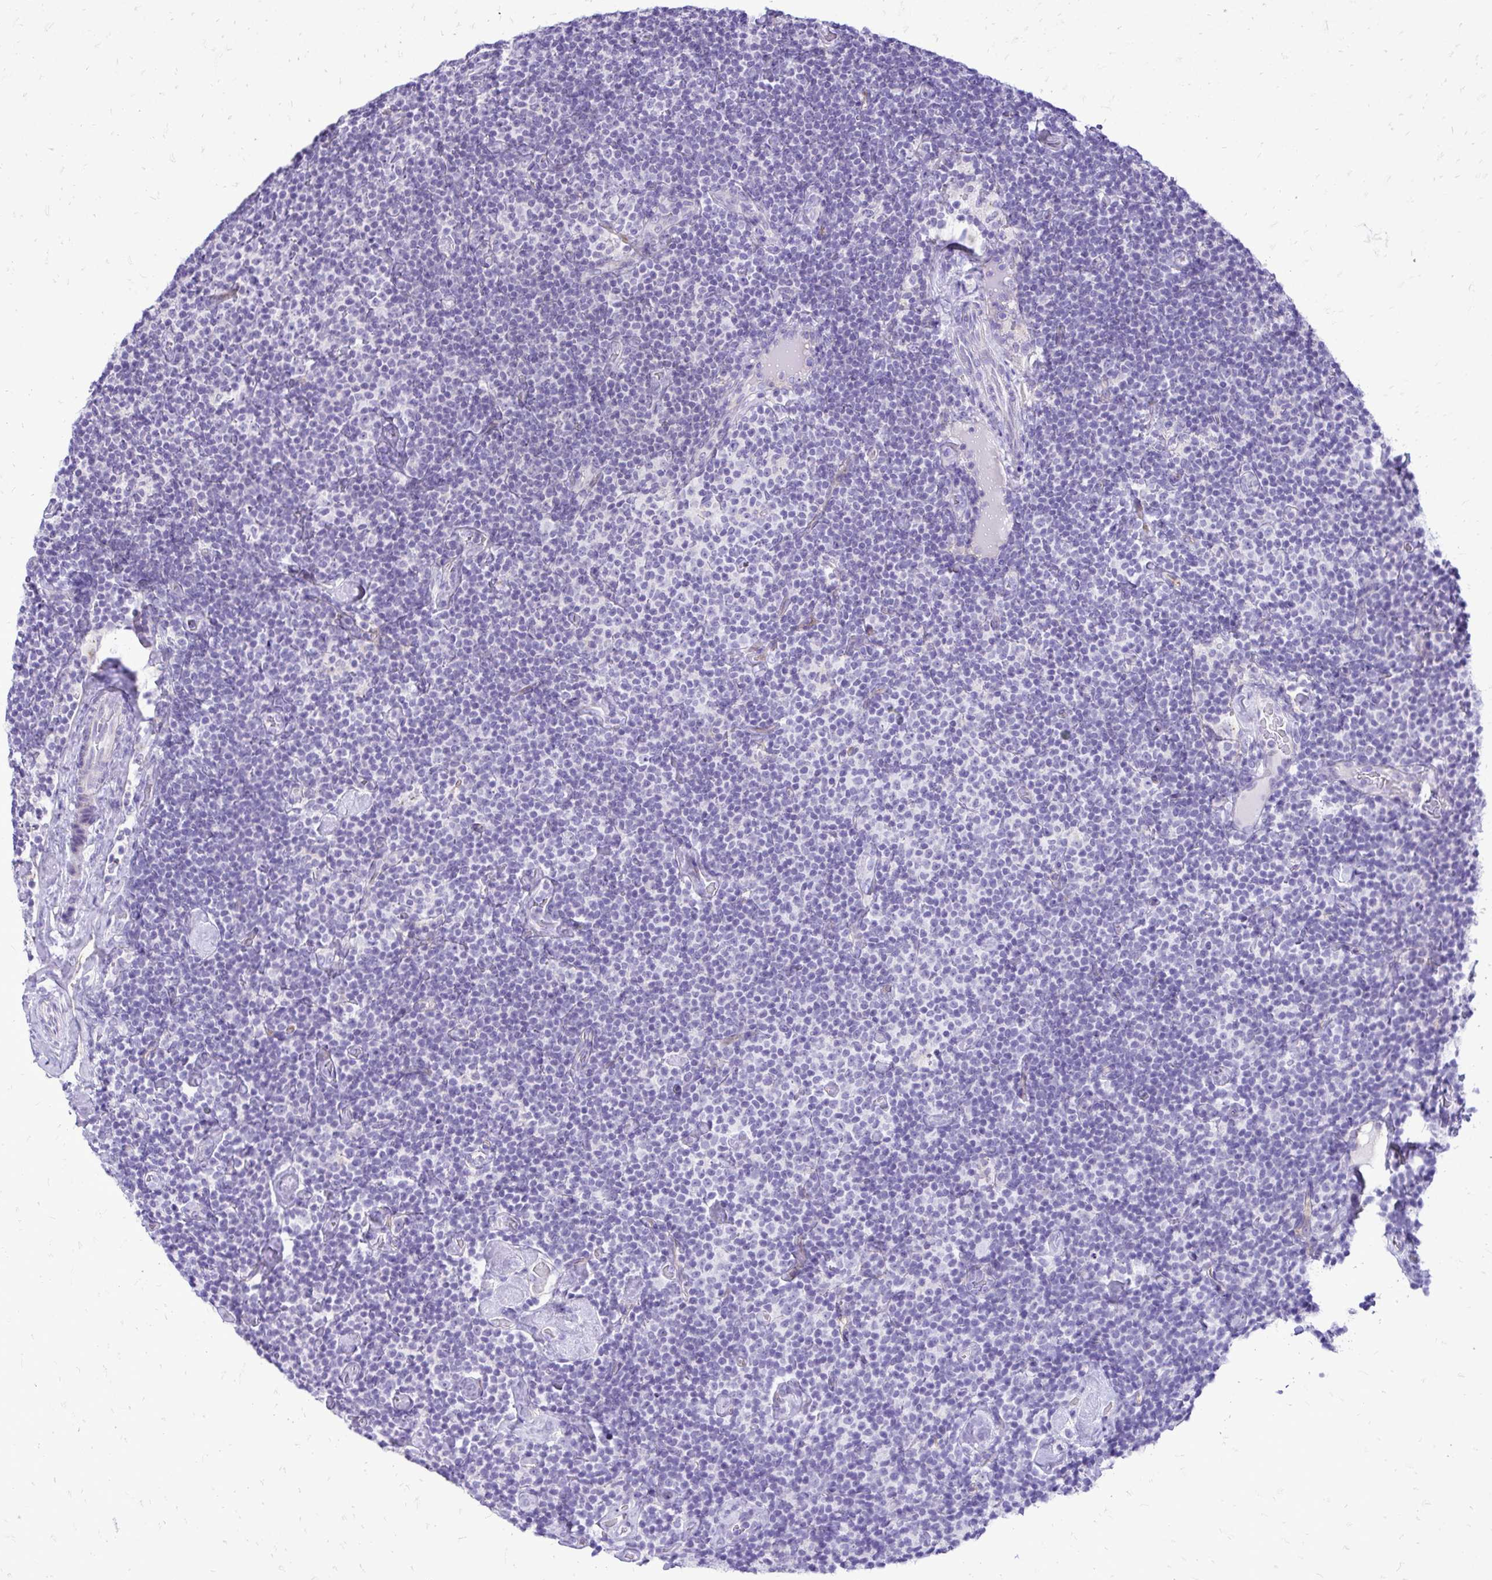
{"staining": {"intensity": "negative", "quantity": "none", "location": "none"}, "tissue": "lymphoma", "cell_type": "Tumor cells", "image_type": "cancer", "snomed": [{"axis": "morphology", "description": "Malignant lymphoma, non-Hodgkin's type, Low grade"}, {"axis": "topography", "description": "Lymph node"}], "caption": "The photomicrograph exhibits no staining of tumor cells in low-grade malignant lymphoma, non-Hodgkin's type.", "gene": "PELI3", "patient": {"sex": "male", "age": 81}}